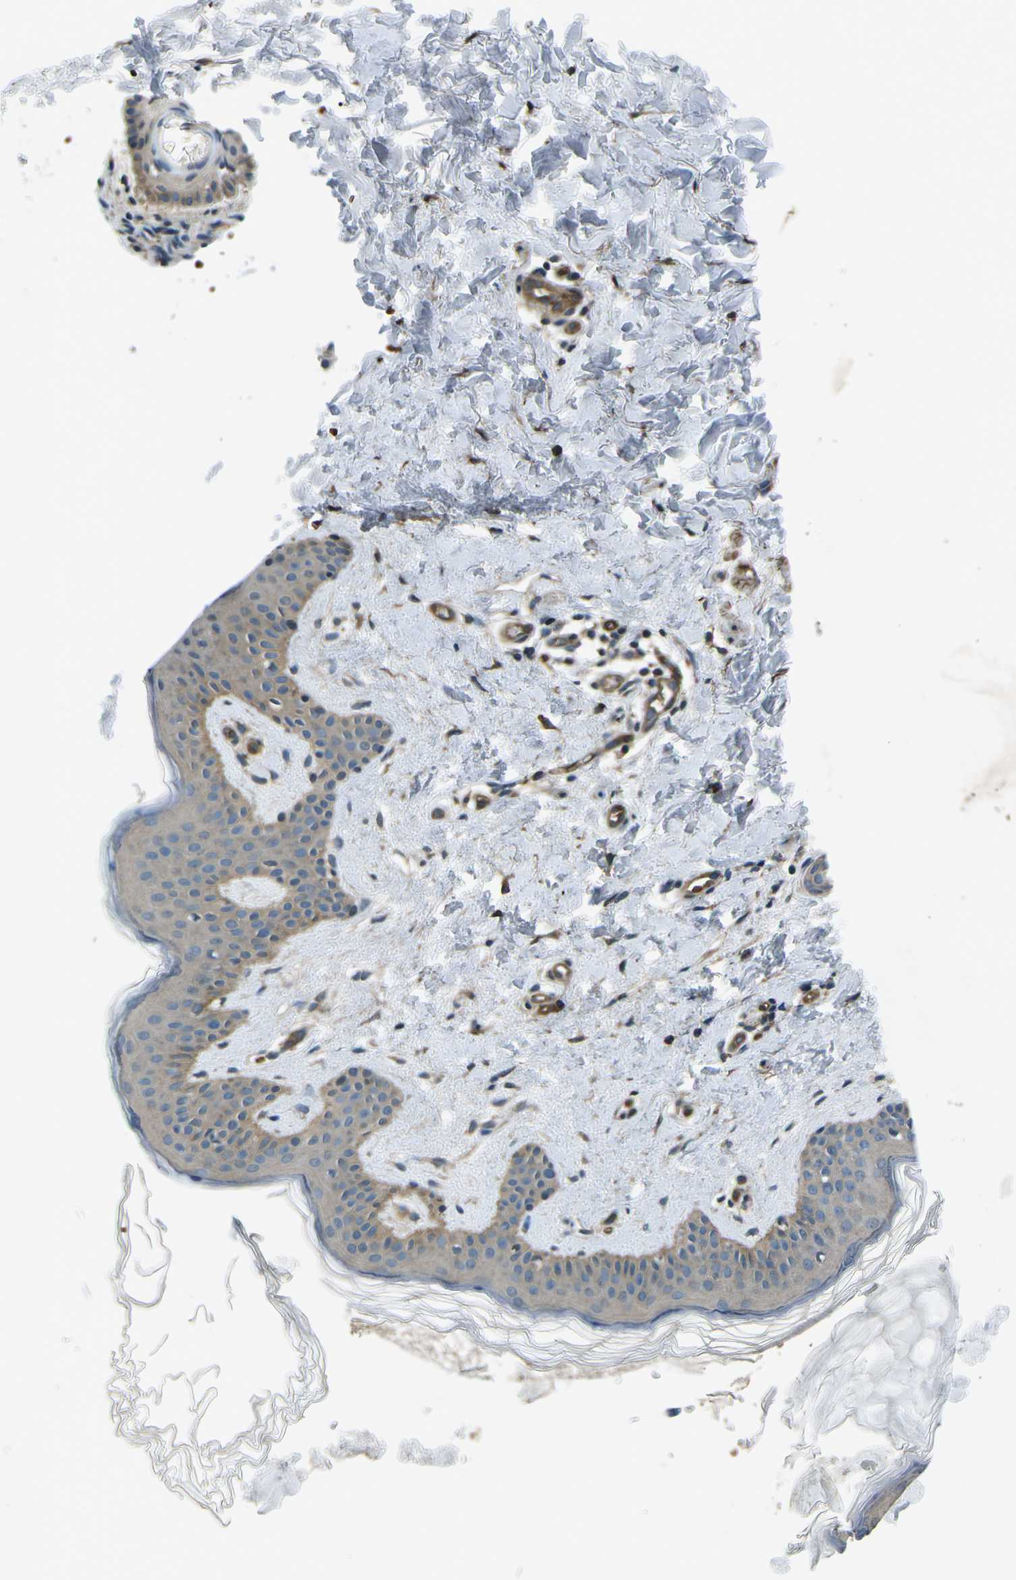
{"staining": {"intensity": "weak", "quantity": ">75%", "location": "cytoplasmic/membranous"}, "tissue": "skin", "cell_type": "Fibroblasts", "image_type": "normal", "snomed": [{"axis": "morphology", "description": "Normal tissue, NOS"}, {"axis": "topography", "description": "Skin"}], "caption": "A micrograph of skin stained for a protein shows weak cytoplasmic/membranous brown staining in fibroblasts.", "gene": "AFAP1", "patient": {"sex": "male", "age": 40}}